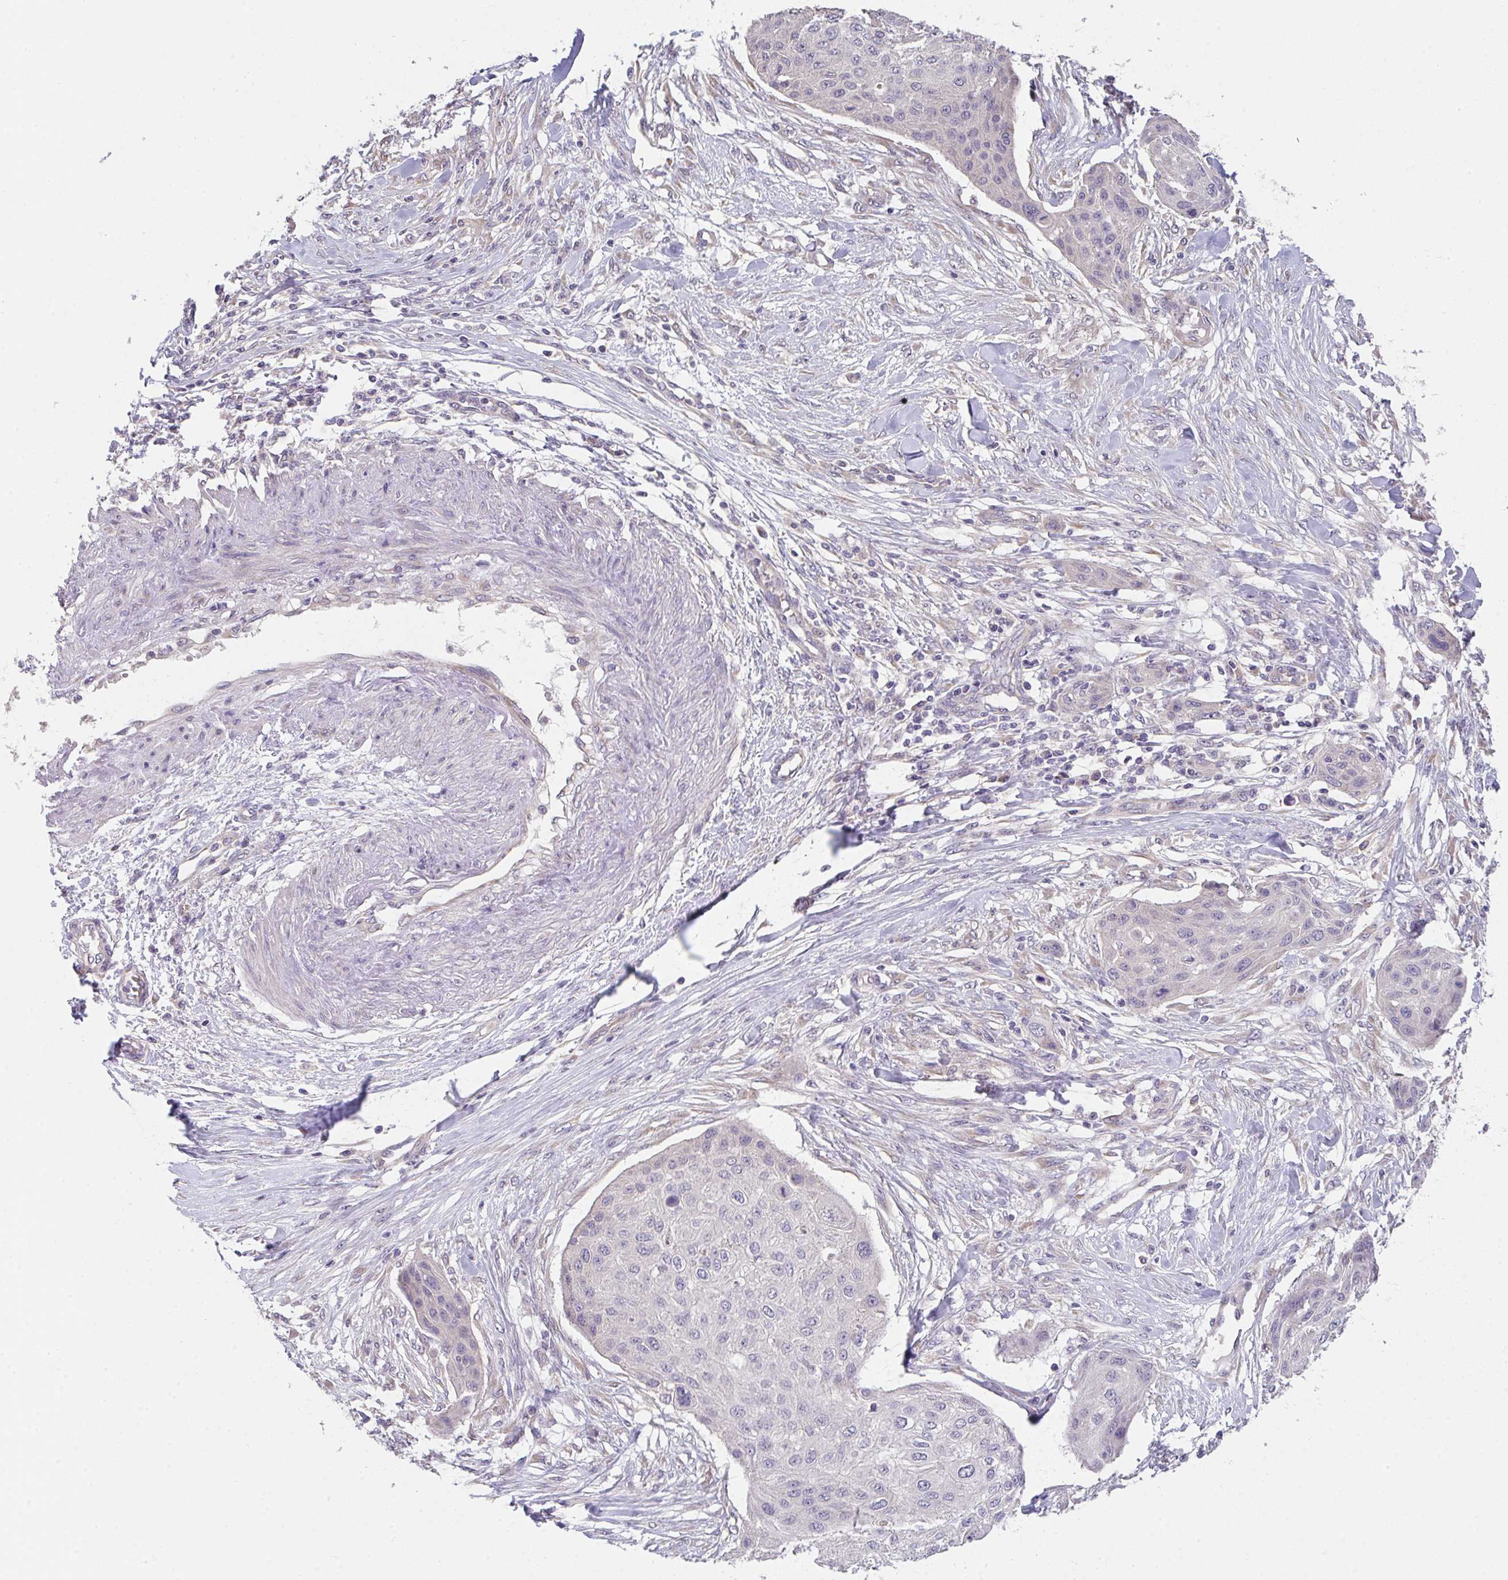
{"staining": {"intensity": "negative", "quantity": "none", "location": "none"}, "tissue": "skin cancer", "cell_type": "Tumor cells", "image_type": "cancer", "snomed": [{"axis": "morphology", "description": "Squamous cell carcinoma, NOS"}, {"axis": "topography", "description": "Skin"}], "caption": "Histopathology image shows no significant protein positivity in tumor cells of skin squamous cell carcinoma.", "gene": "TSPAN31", "patient": {"sex": "female", "age": 87}}